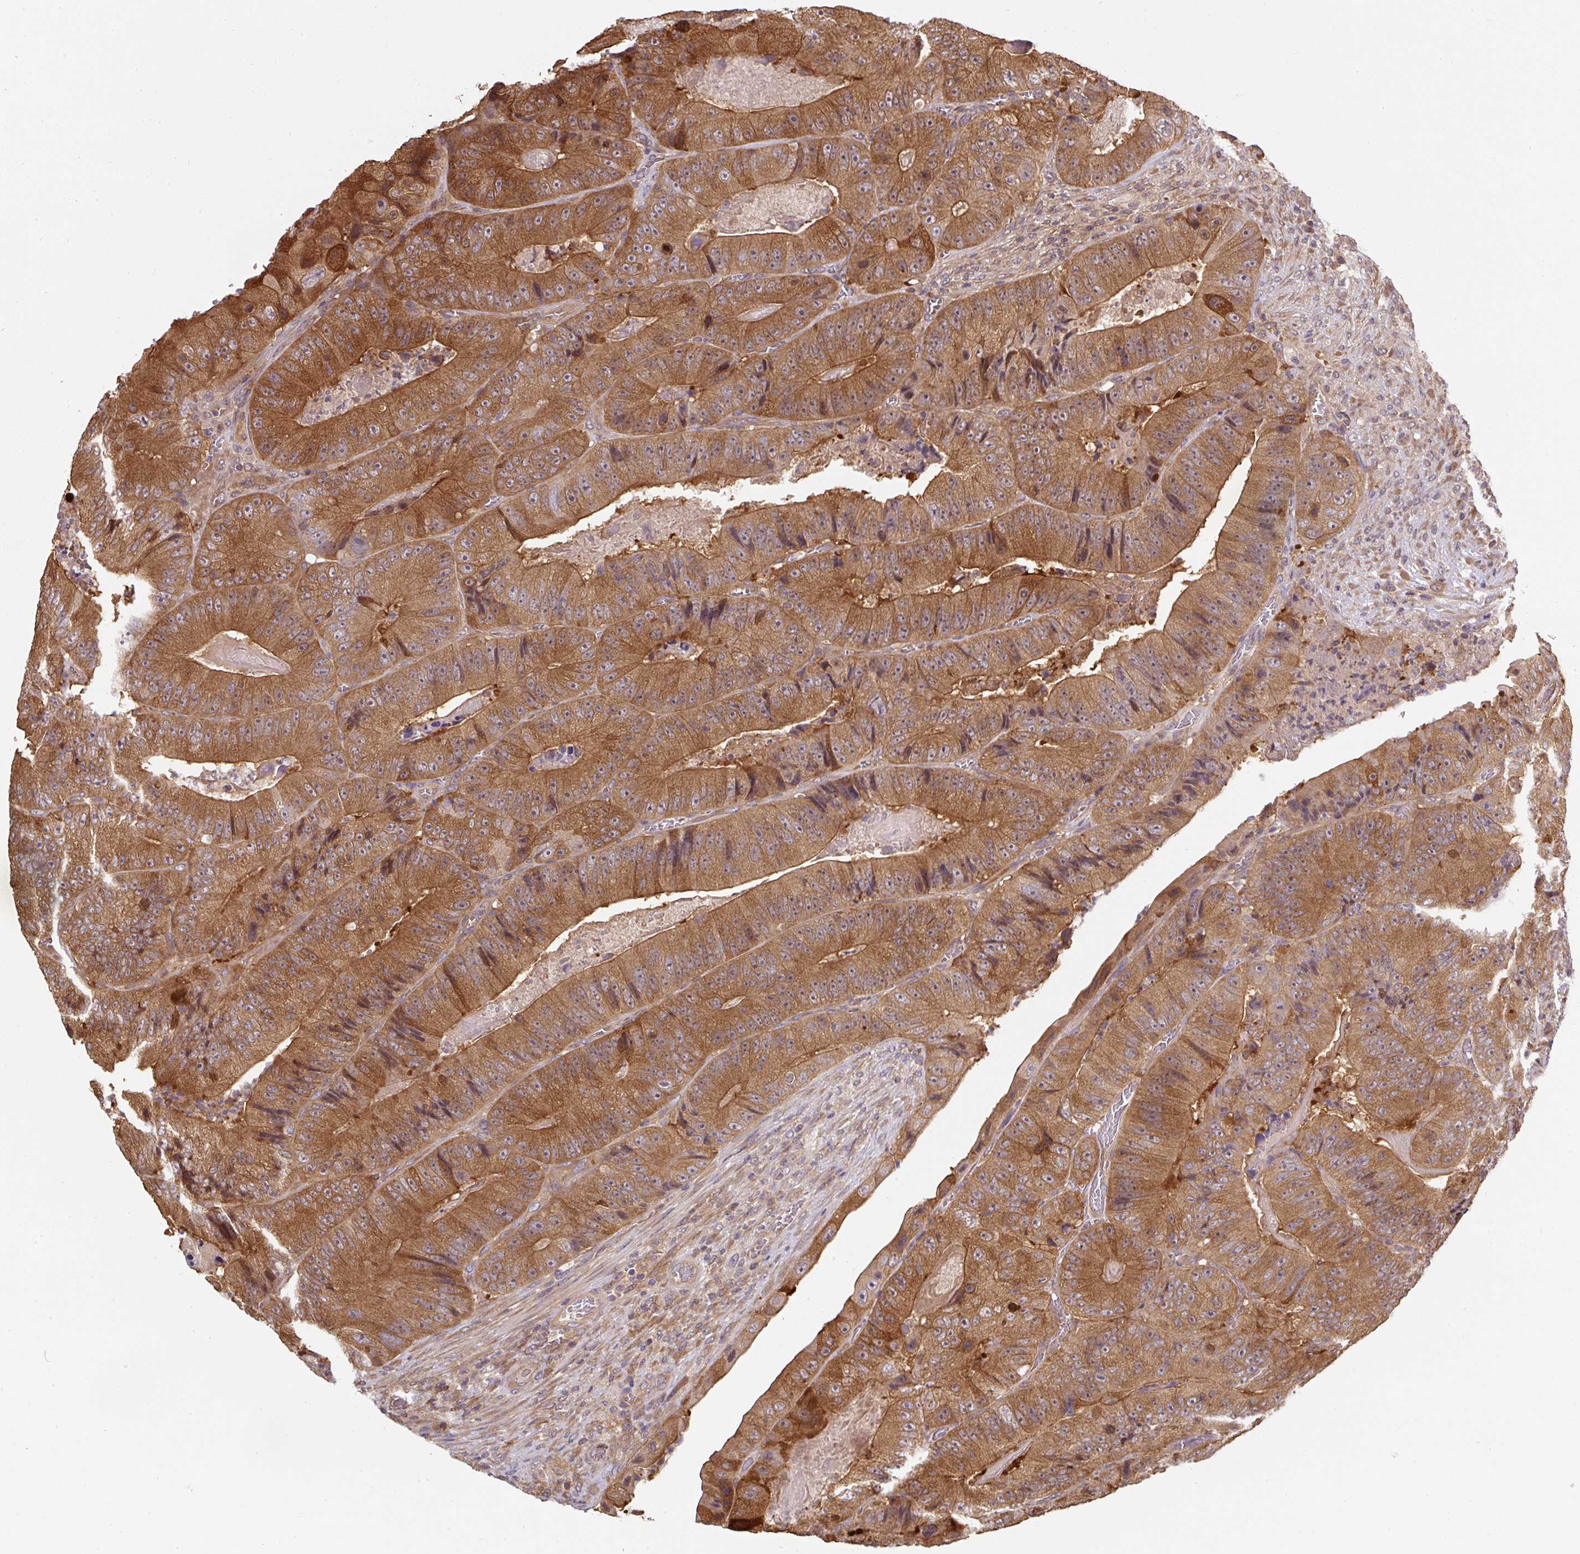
{"staining": {"intensity": "moderate", "quantity": ">75%", "location": "cytoplasmic/membranous"}, "tissue": "colorectal cancer", "cell_type": "Tumor cells", "image_type": "cancer", "snomed": [{"axis": "morphology", "description": "Adenocarcinoma, NOS"}, {"axis": "topography", "description": "Colon"}], "caption": "Protein expression analysis of adenocarcinoma (colorectal) shows moderate cytoplasmic/membranous staining in about >75% of tumor cells.", "gene": "ST13", "patient": {"sex": "female", "age": 86}}